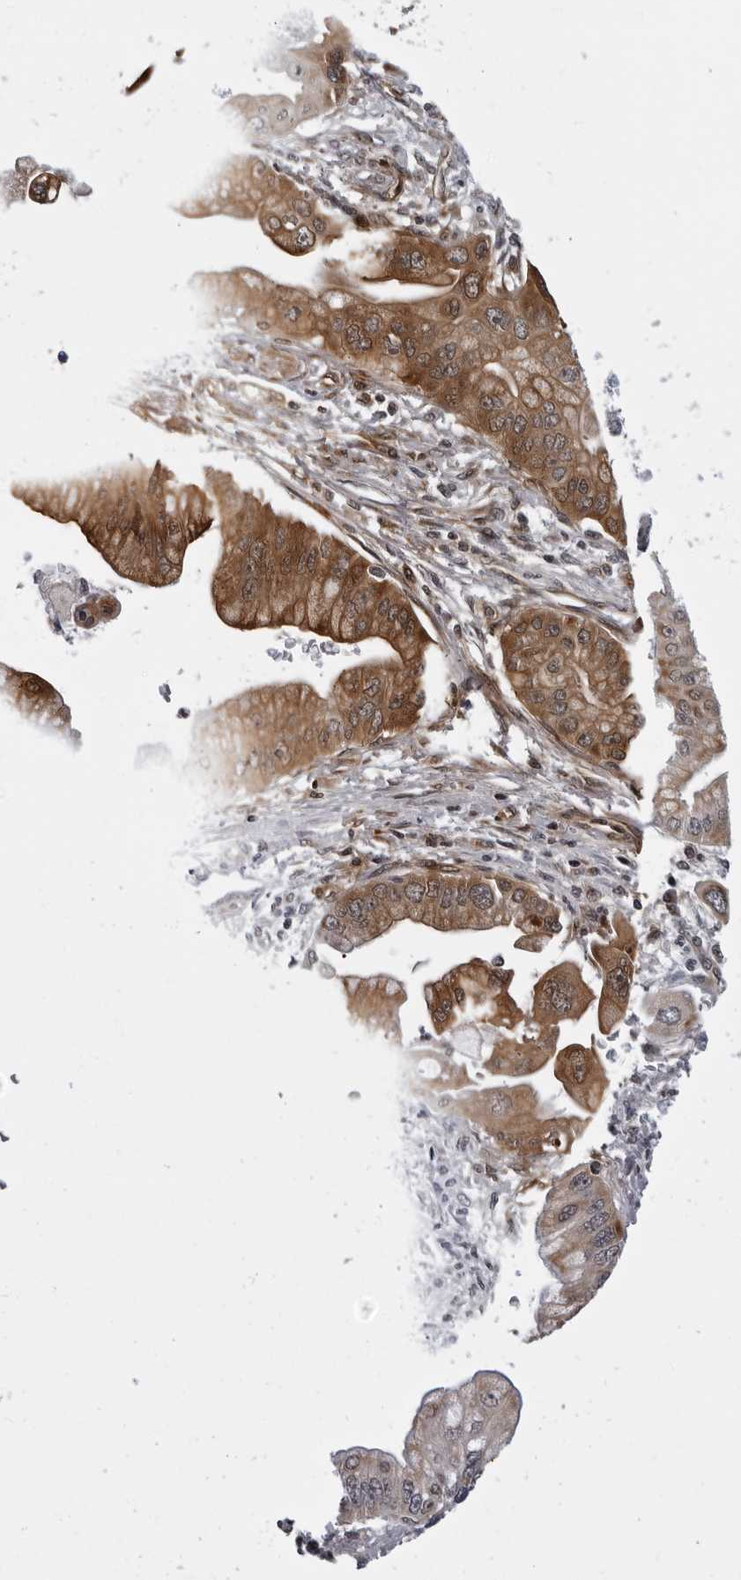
{"staining": {"intensity": "moderate", "quantity": ">75%", "location": "cytoplasmic/membranous"}, "tissue": "pancreatic cancer", "cell_type": "Tumor cells", "image_type": "cancer", "snomed": [{"axis": "morphology", "description": "Adenocarcinoma, NOS"}, {"axis": "topography", "description": "Pancreas"}], "caption": "IHC histopathology image of pancreatic cancer stained for a protein (brown), which demonstrates medium levels of moderate cytoplasmic/membranous expression in approximately >75% of tumor cells.", "gene": "RTCA", "patient": {"sex": "male", "age": 59}}